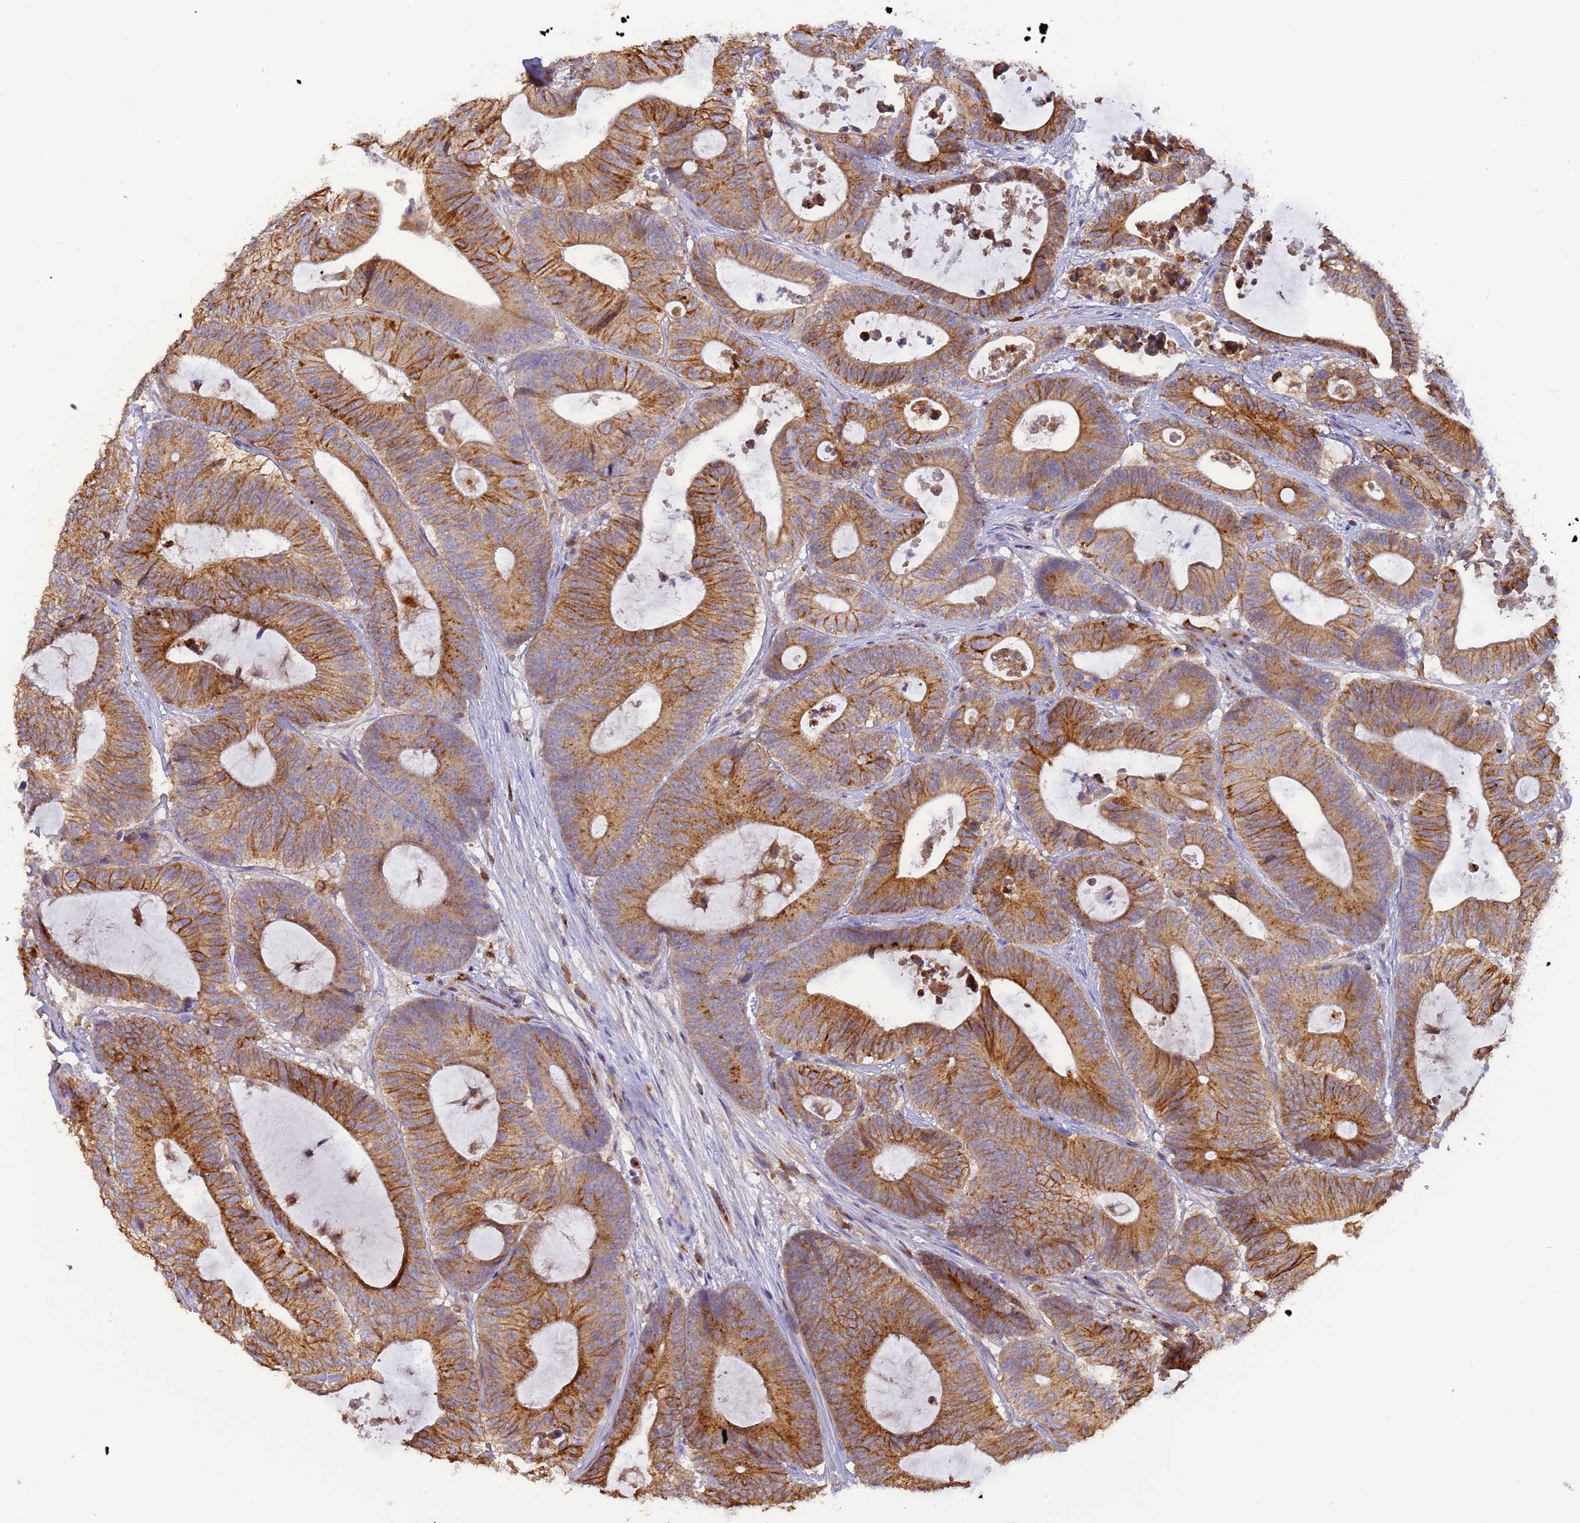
{"staining": {"intensity": "strong", "quantity": ">75%", "location": "cytoplasmic/membranous"}, "tissue": "colorectal cancer", "cell_type": "Tumor cells", "image_type": "cancer", "snomed": [{"axis": "morphology", "description": "Adenocarcinoma, NOS"}, {"axis": "topography", "description": "Colon"}], "caption": "Strong cytoplasmic/membranous expression is present in about >75% of tumor cells in colorectal cancer (adenocarcinoma).", "gene": "M6PR", "patient": {"sex": "female", "age": 84}}